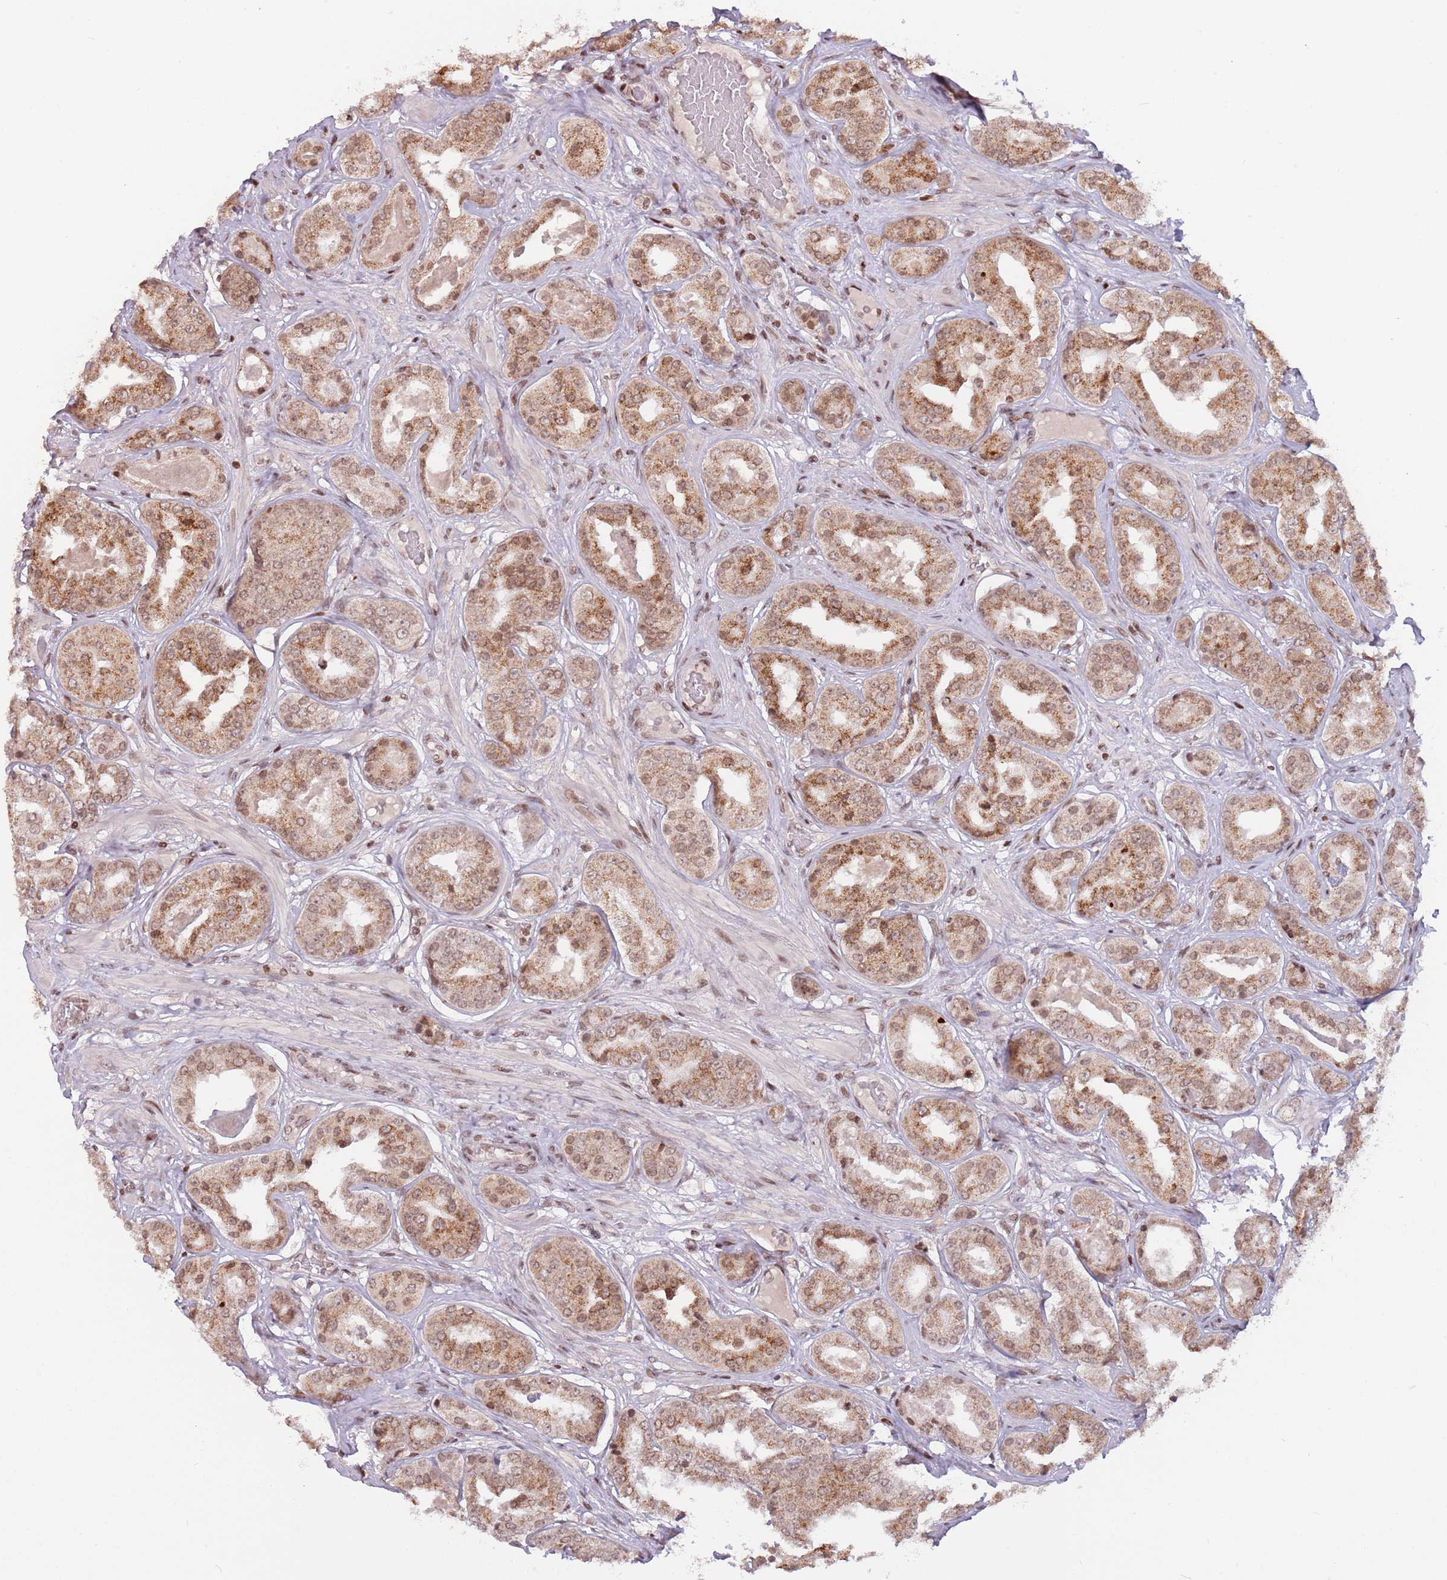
{"staining": {"intensity": "moderate", "quantity": ">75%", "location": "cytoplasmic/membranous,nuclear"}, "tissue": "prostate cancer", "cell_type": "Tumor cells", "image_type": "cancer", "snomed": [{"axis": "morphology", "description": "Adenocarcinoma, High grade"}, {"axis": "topography", "description": "Prostate"}], "caption": "Brown immunohistochemical staining in human high-grade adenocarcinoma (prostate) exhibits moderate cytoplasmic/membranous and nuclear positivity in about >75% of tumor cells. (Stains: DAB in brown, nuclei in blue, Microscopy: brightfield microscopy at high magnification).", "gene": "SH3RF3", "patient": {"sex": "male", "age": 63}}